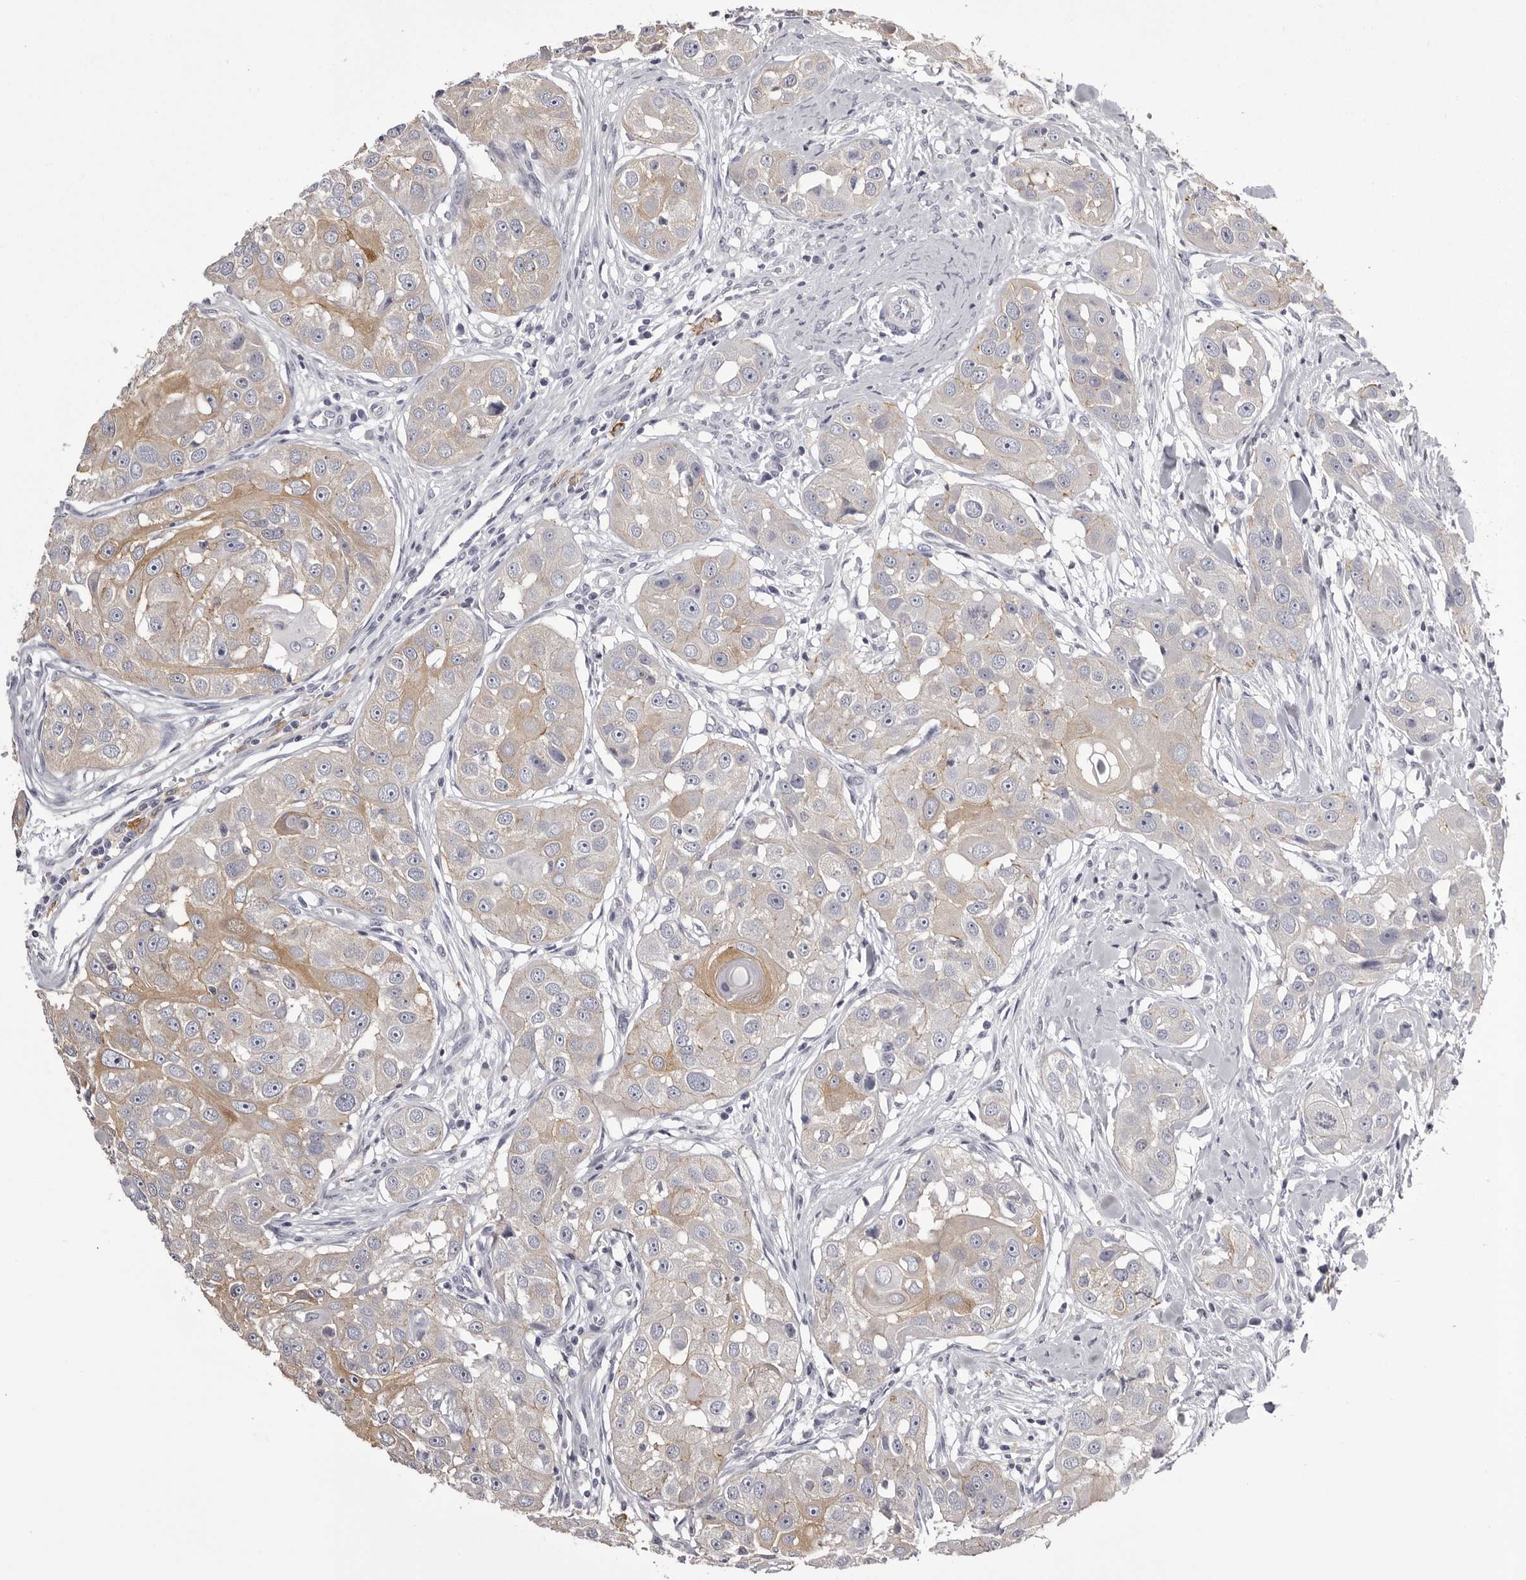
{"staining": {"intensity": "weak", "quantity": "25%-75%", "location": "cytoplasmic/membranous"}, "tissue": "head and neck cancer", "cell_type": "Tumor cells", "image_type": "cancer", "snomed": [{"axis": "morphology", "description": "Normal tissue, NOS"}, {"axis": "morphology", "description": "Squamous cell carcinoma, NOS"}, {"axis": "topography", "description": "Skeletal muscle"}, {"axis": "topography", "description": "Head-Neck"}], "caption": "About 25%-75% of tumor cells in human head and neck cancer (squamous cell carcinoma) demonstrate weak cytoplasmic/membranous protein positivity as visualized by brown immunohistochemical staining.", "gene": "LAD1", "patient": {"sex": "male", "age": 51}}